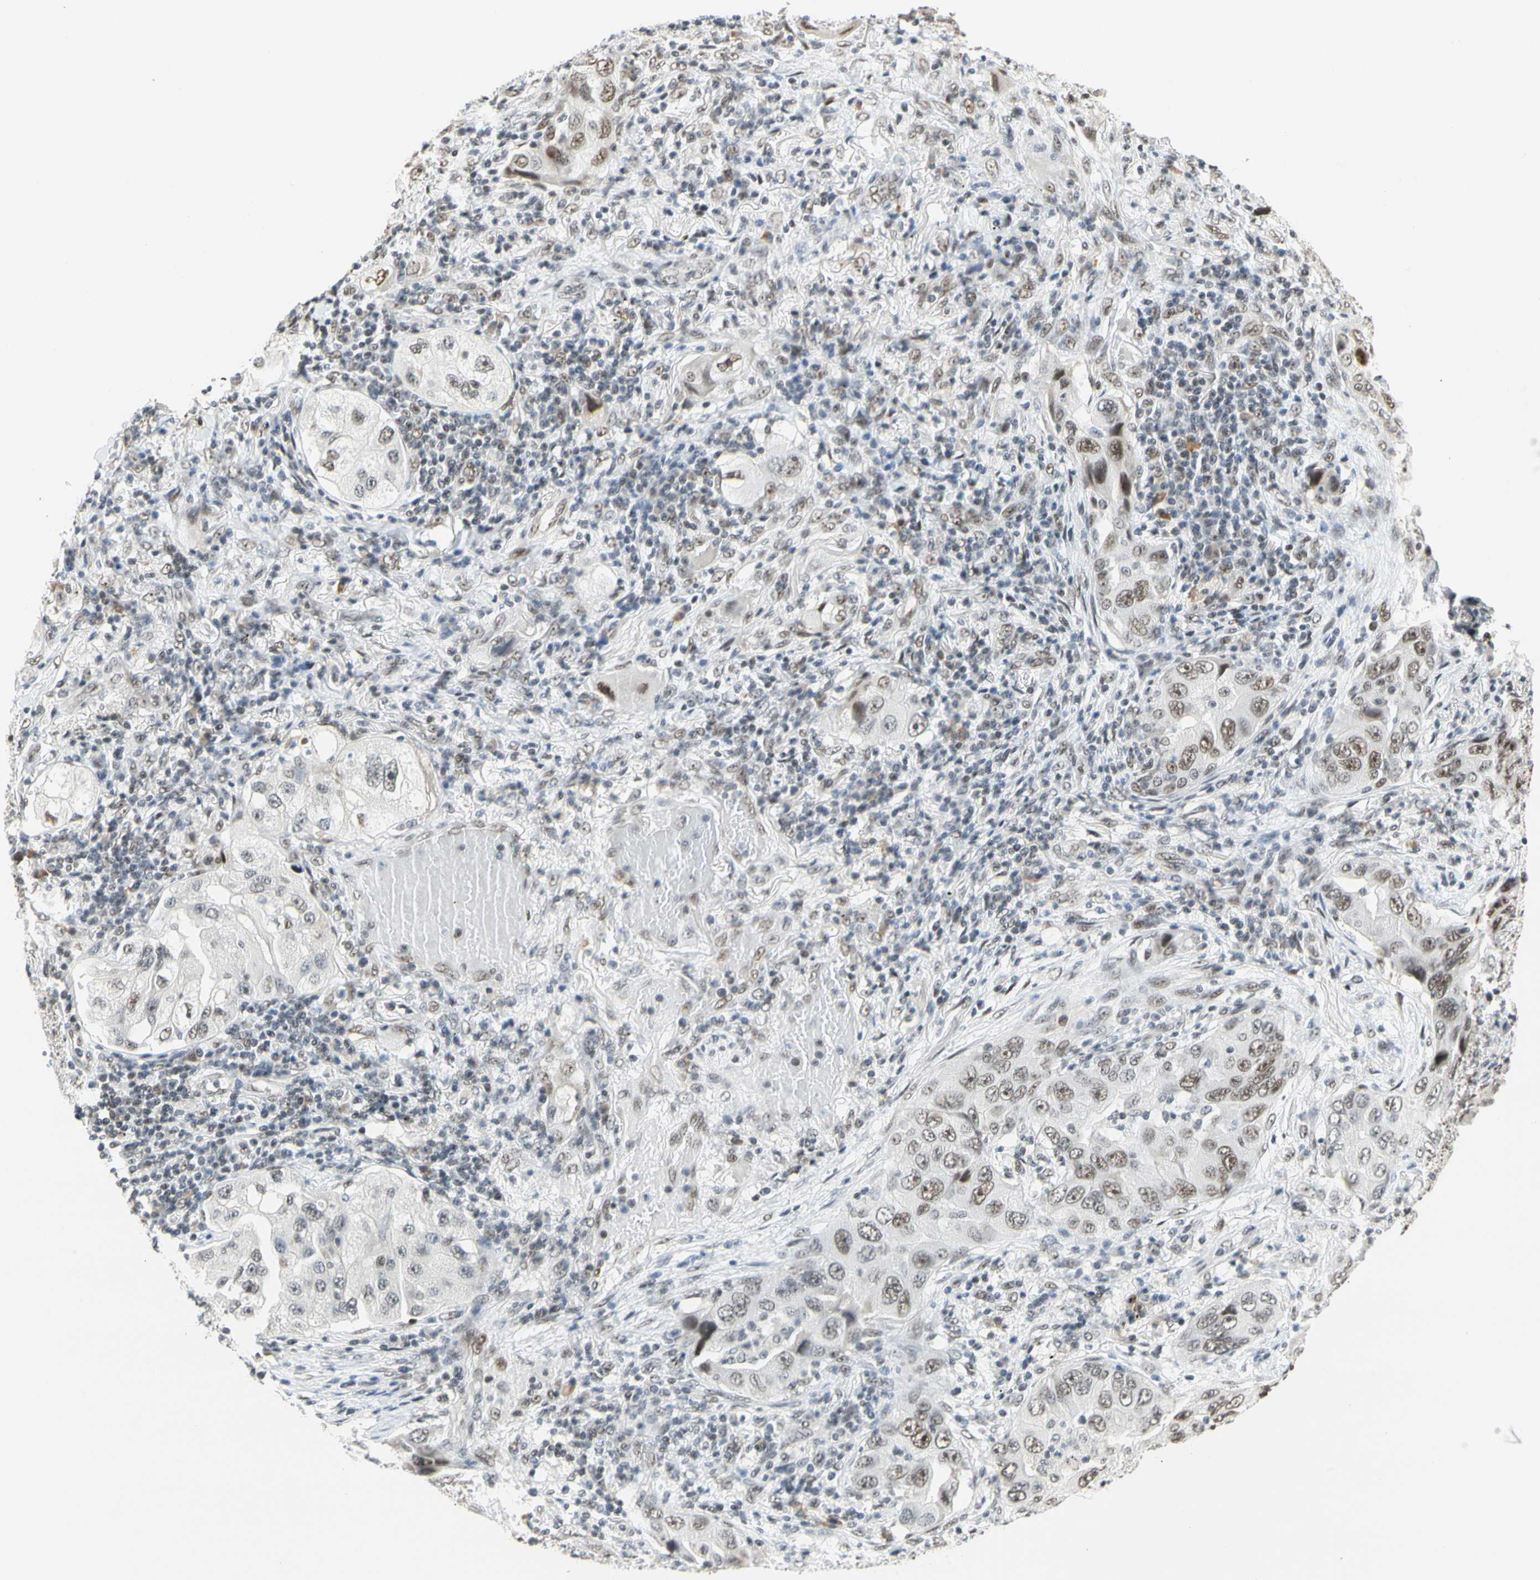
{"staining": {"intensity": "moderate", "quantity": ">75%", "location": "nuclear"}, "tissue": "lung cancer", "cell_type": "Tumor cells", "image_type": "cancer", "snomed": [{"axis": "morphology", "description": "Adenocarcinoma, NOS"}, {"axis": "topography", "description": "Lung"}], "caption": "Protein expression analysis of human adenocarcinoma (lung) reveals moderate nuclear expression in approximately >75% of tumor cells. (Brightfield microscopy of DAB IHC at high magnification).", "gene": "ZSCAN16", "patient": {"sex": "female", "age": 65}}